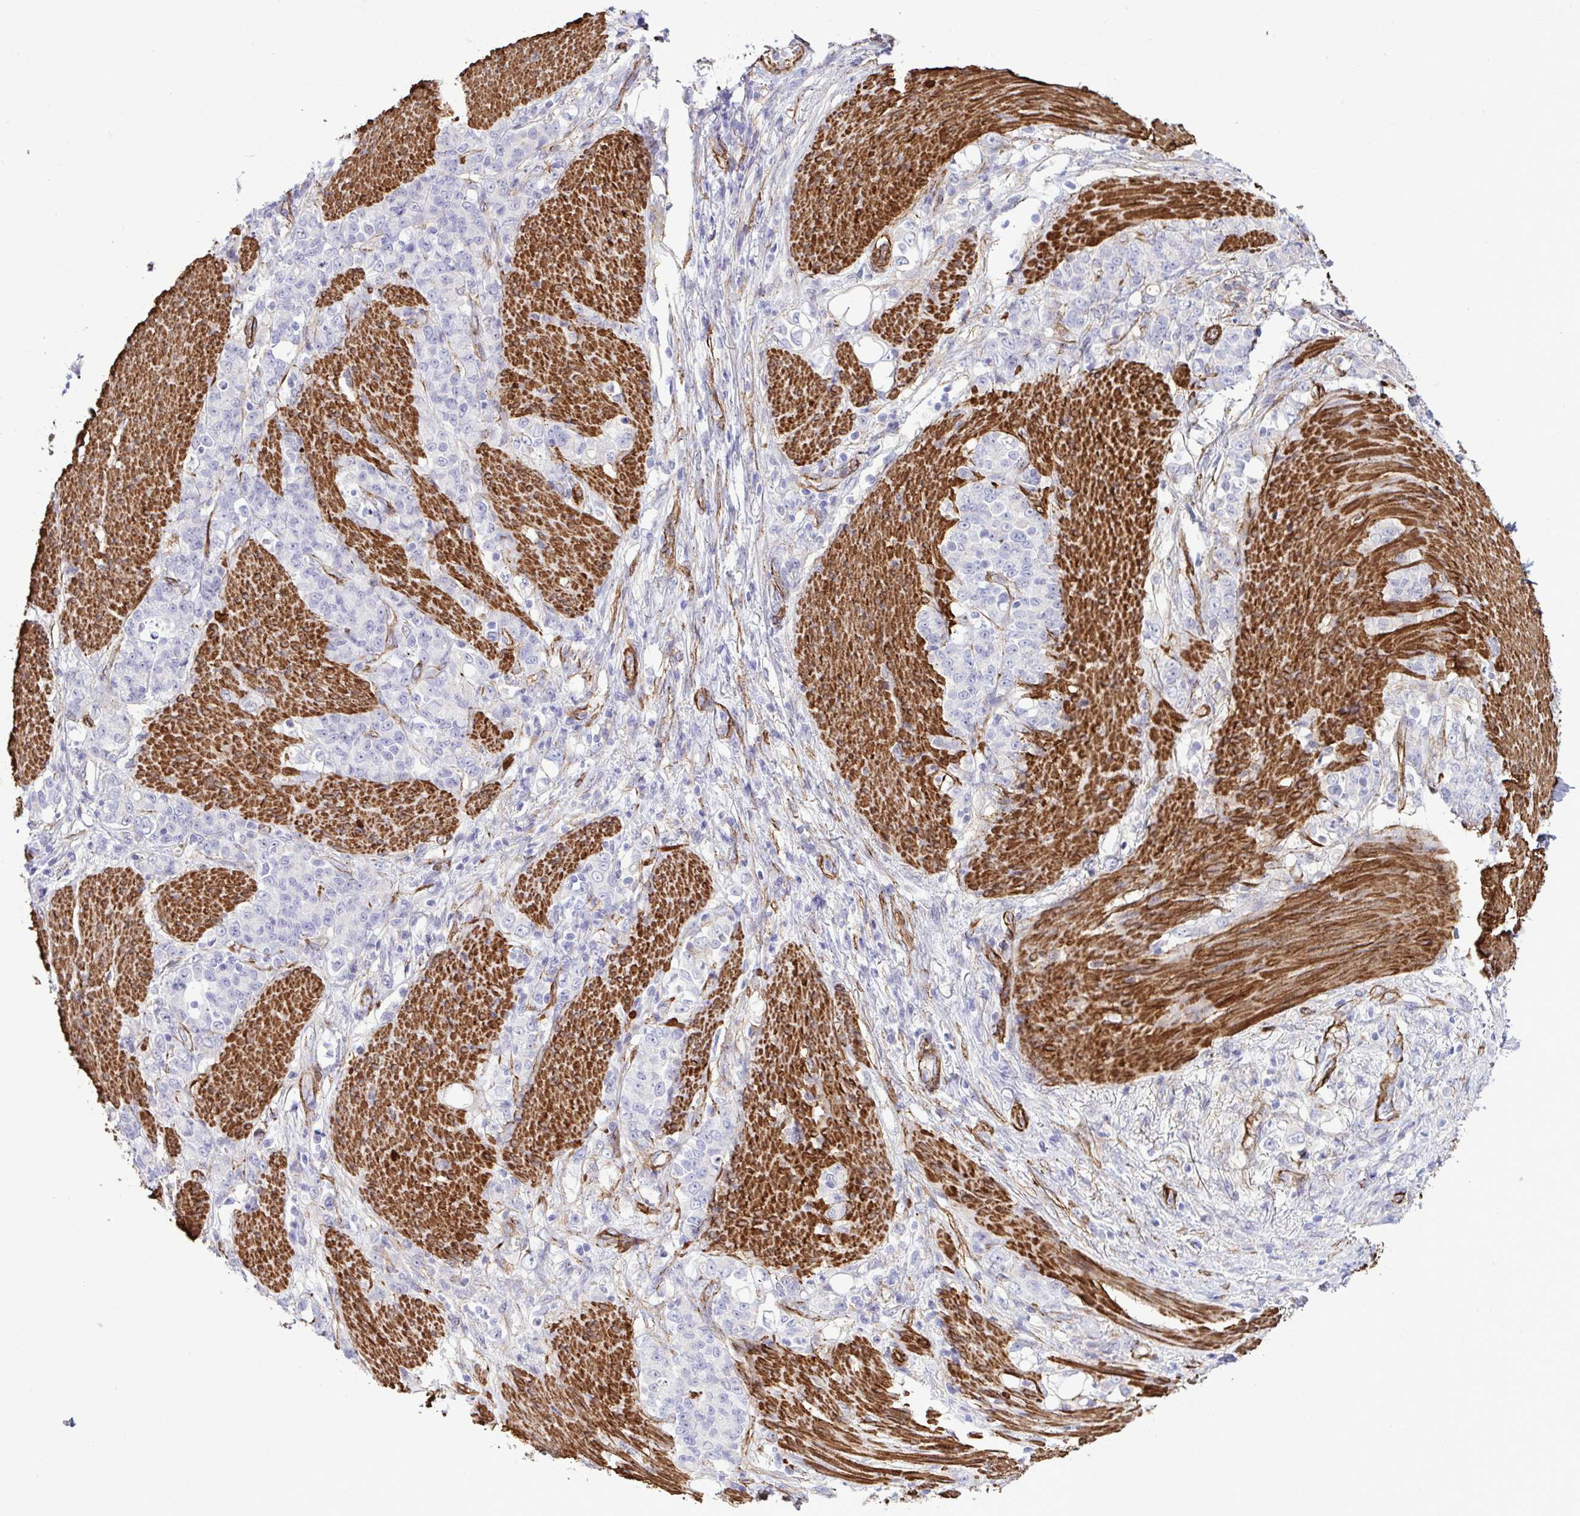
{"staining": {"intensity": "negative", "quantity": "none", "location": "none"}, "tissue": "stomach cancer", "cell_type": "Tumor cells", "image_type": "cancer", "snomed": [{"axis": "morphology", "description": "Adenocarcinoma, NOS"}, {"axis": "topography", "description": "Stomach"}], "caption": "This image is of stomach adenocarcinoma stained with immunohistochemistry to label a protein in brown with the nuclei are counter-stained blue. There is no expression in tumor cells.", "gene": "SYNPO2L", "patient": {"sex": "female", "age": 79}}